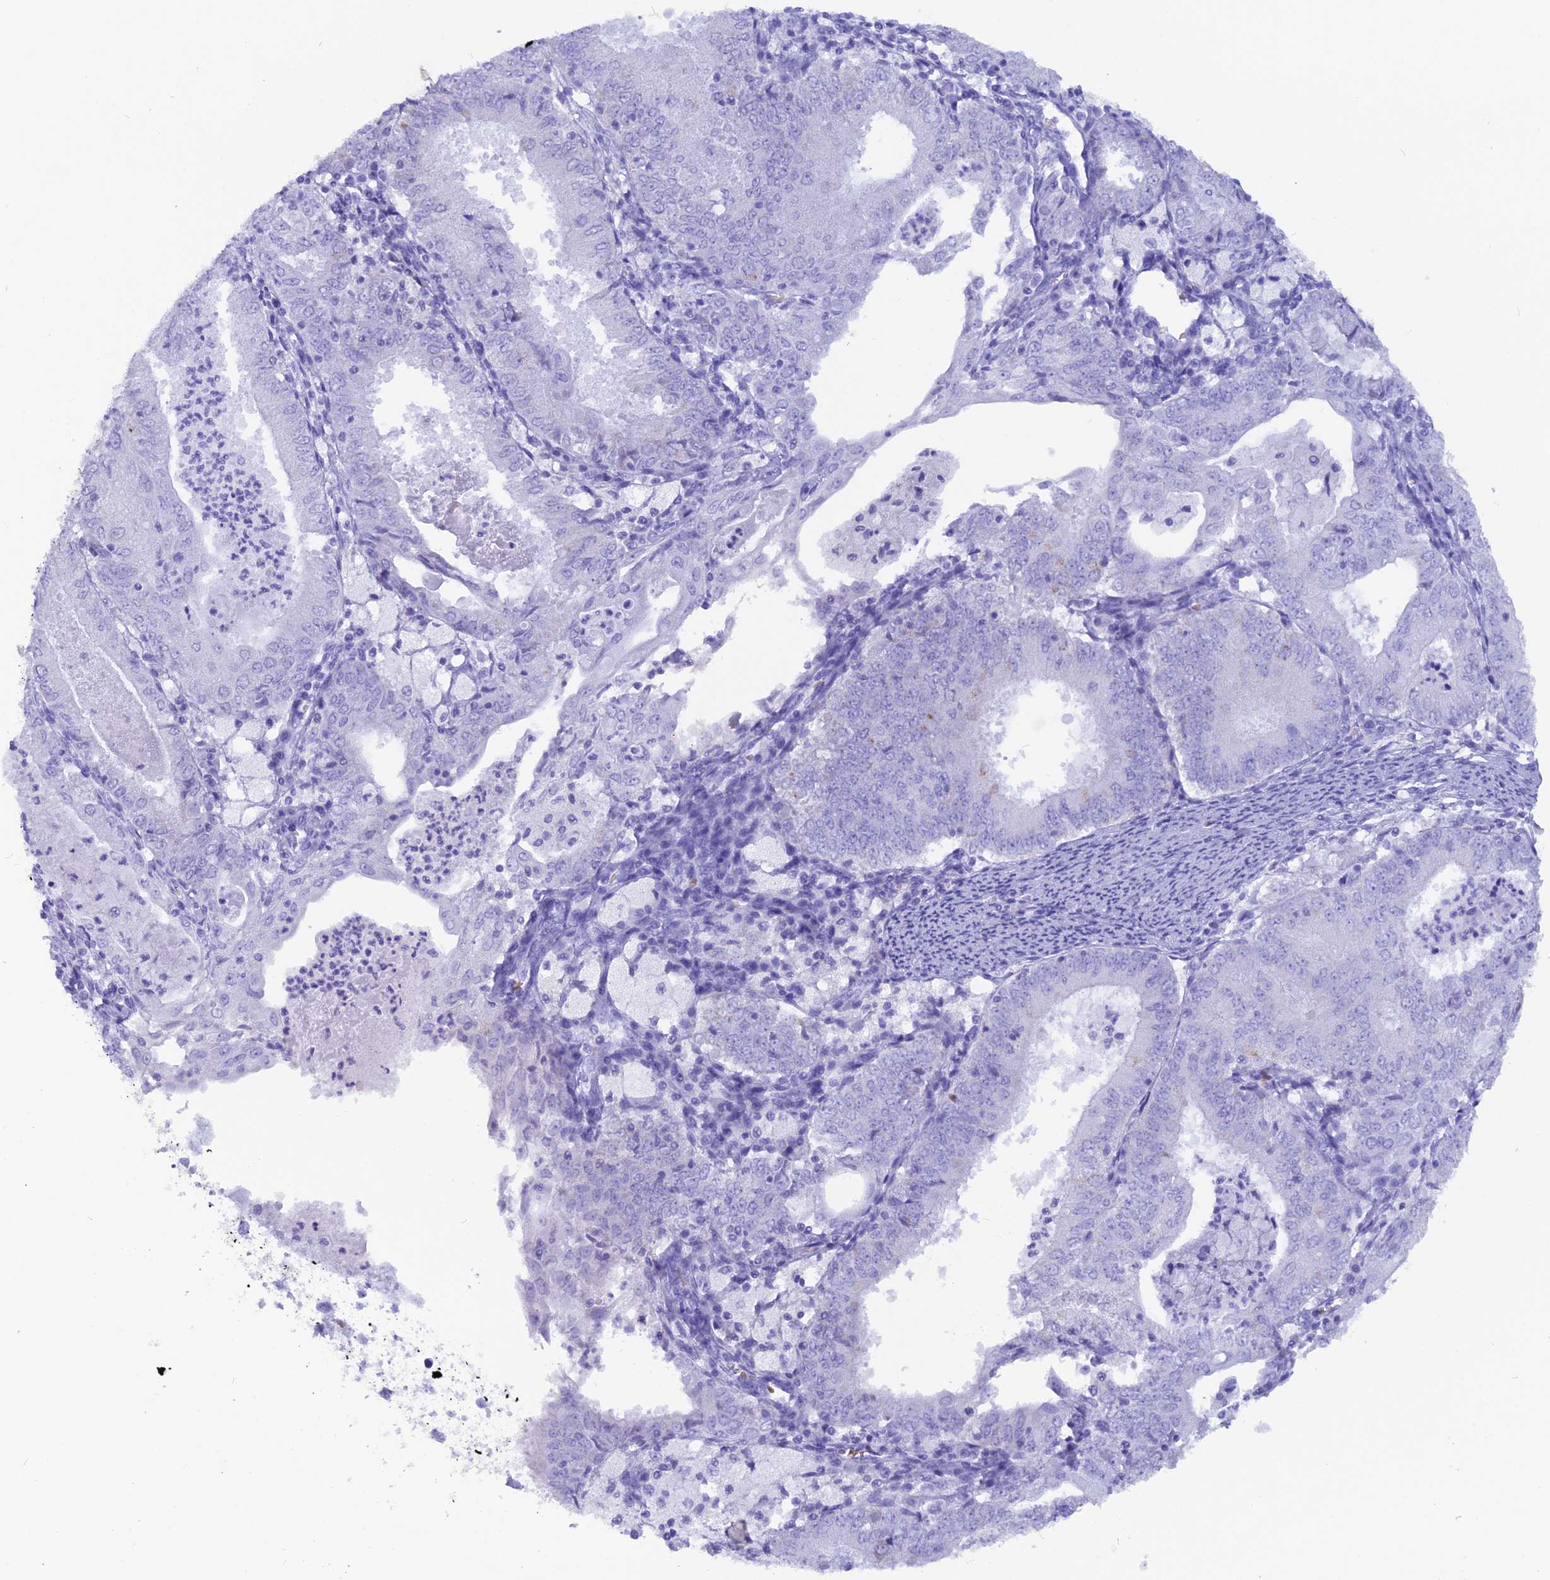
{"staining": {"intensity": "negative", "quantity": "none", "location": "none"}, "tissue": "endometrial cancer", "cell_type": "Tumor cells", "image_type": "cancer", "snomed": [{"axis": "morphology", "description": "Adenocarcinoma, NOS"}, {"axis": "topography", "description": "Endometrium"}], "caption": "Immunohistochemical staining of human endometrial cancer demonstrates no significant staining in tumor cells.", "gene": "GLYATL1", "patient": {"sex": "female", "age": 57}}